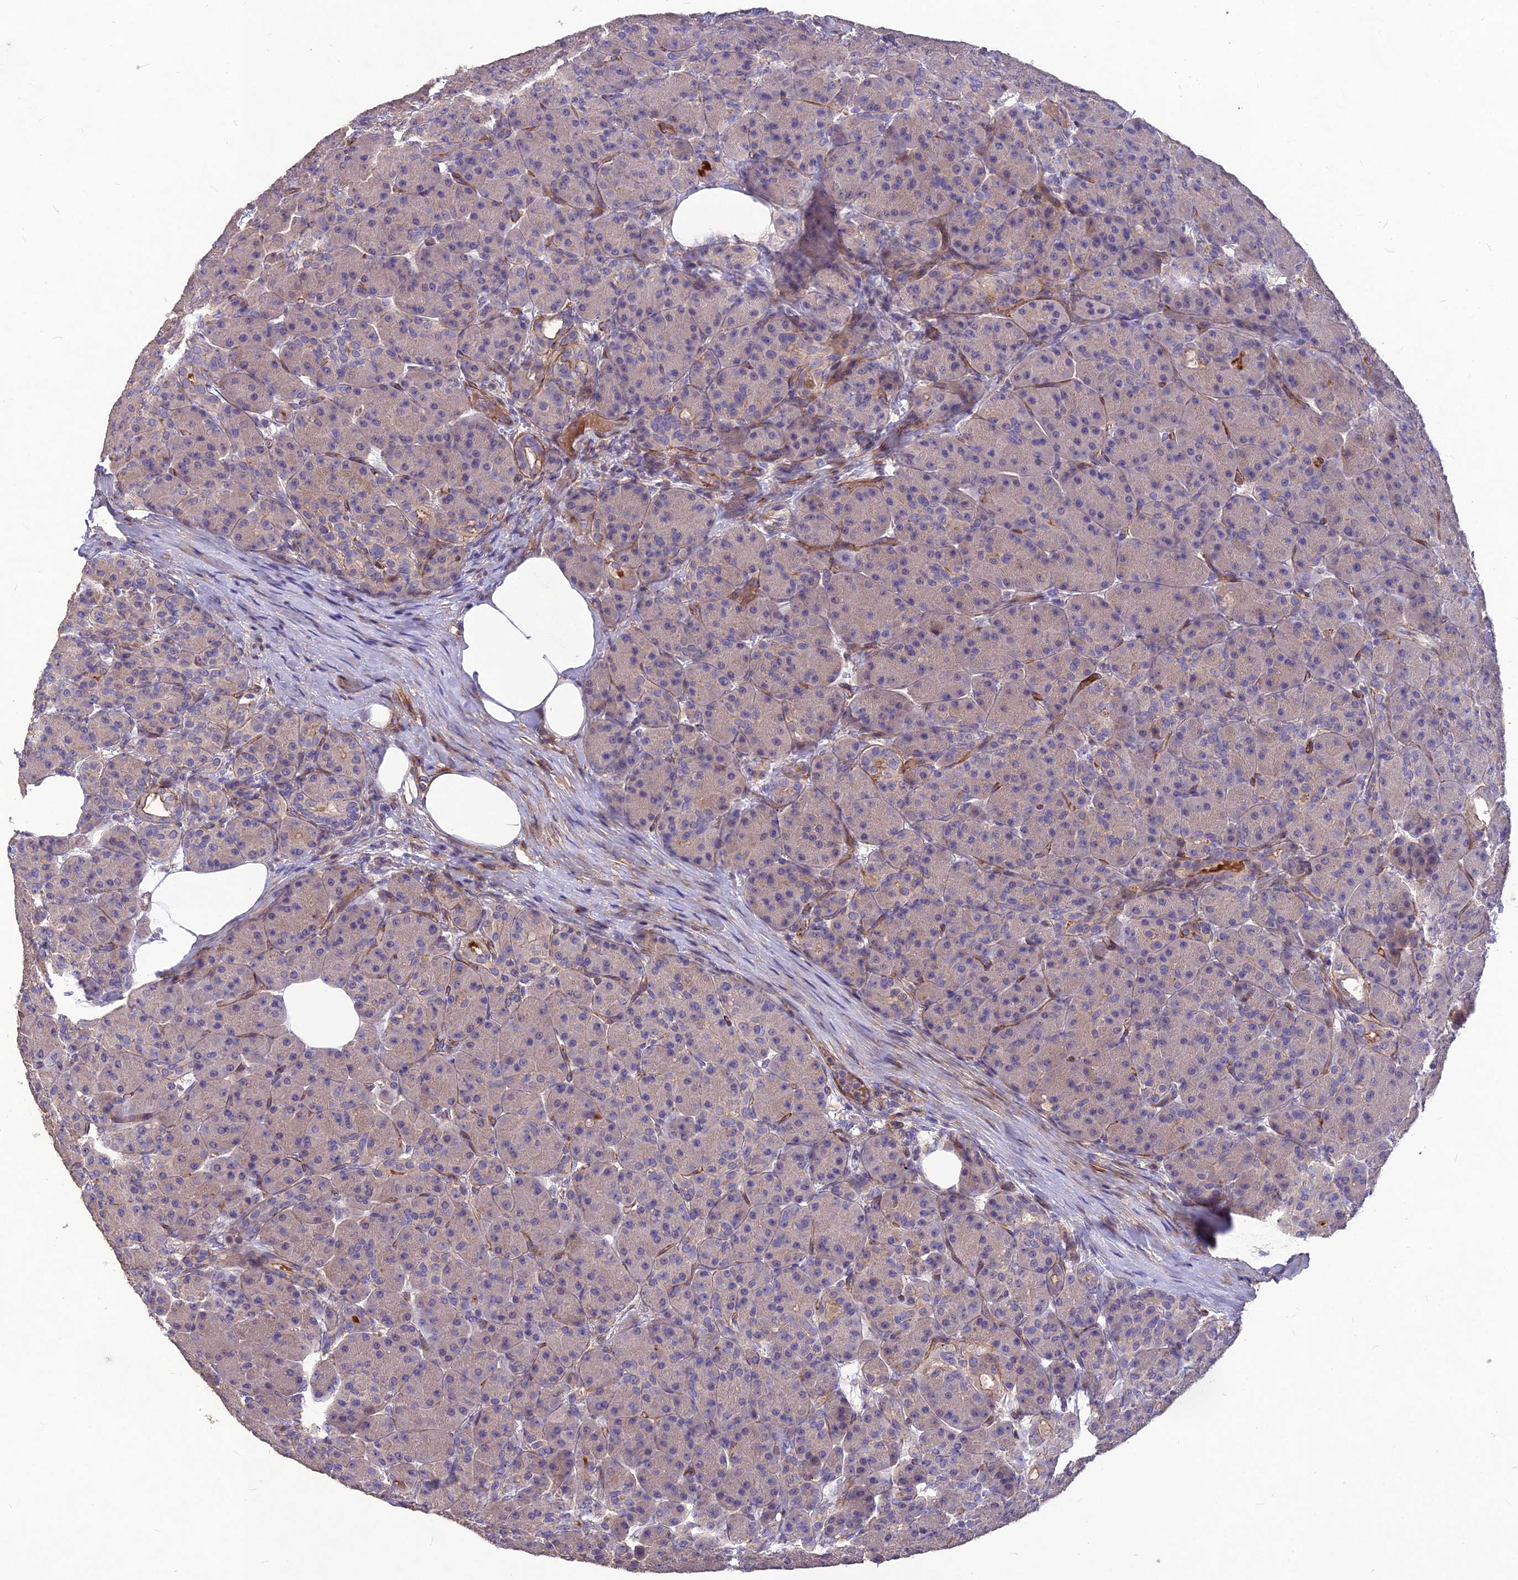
{"staining": {"intensity": "negative", "quantity": "none", "location": "none"}, "tissue": "pancreas", "cell_type": "Exocrine glandular cells", "image_type": "normal", "snomed": [{"axis": "morphology", "description": "Normal tissue, NOS"}, {"axis": "topography", "description": "Pancreas"}], "caption": "Immunohistochemistry (IHC) micrograph of normal pancreas: pancreas stained with DAB (3,3'-diaminobenzidine) demonstrates no significant protein staining in exocrine glandular cells.", "gene": "CLUH", "patient": {"sex": "male", "age": 63}}